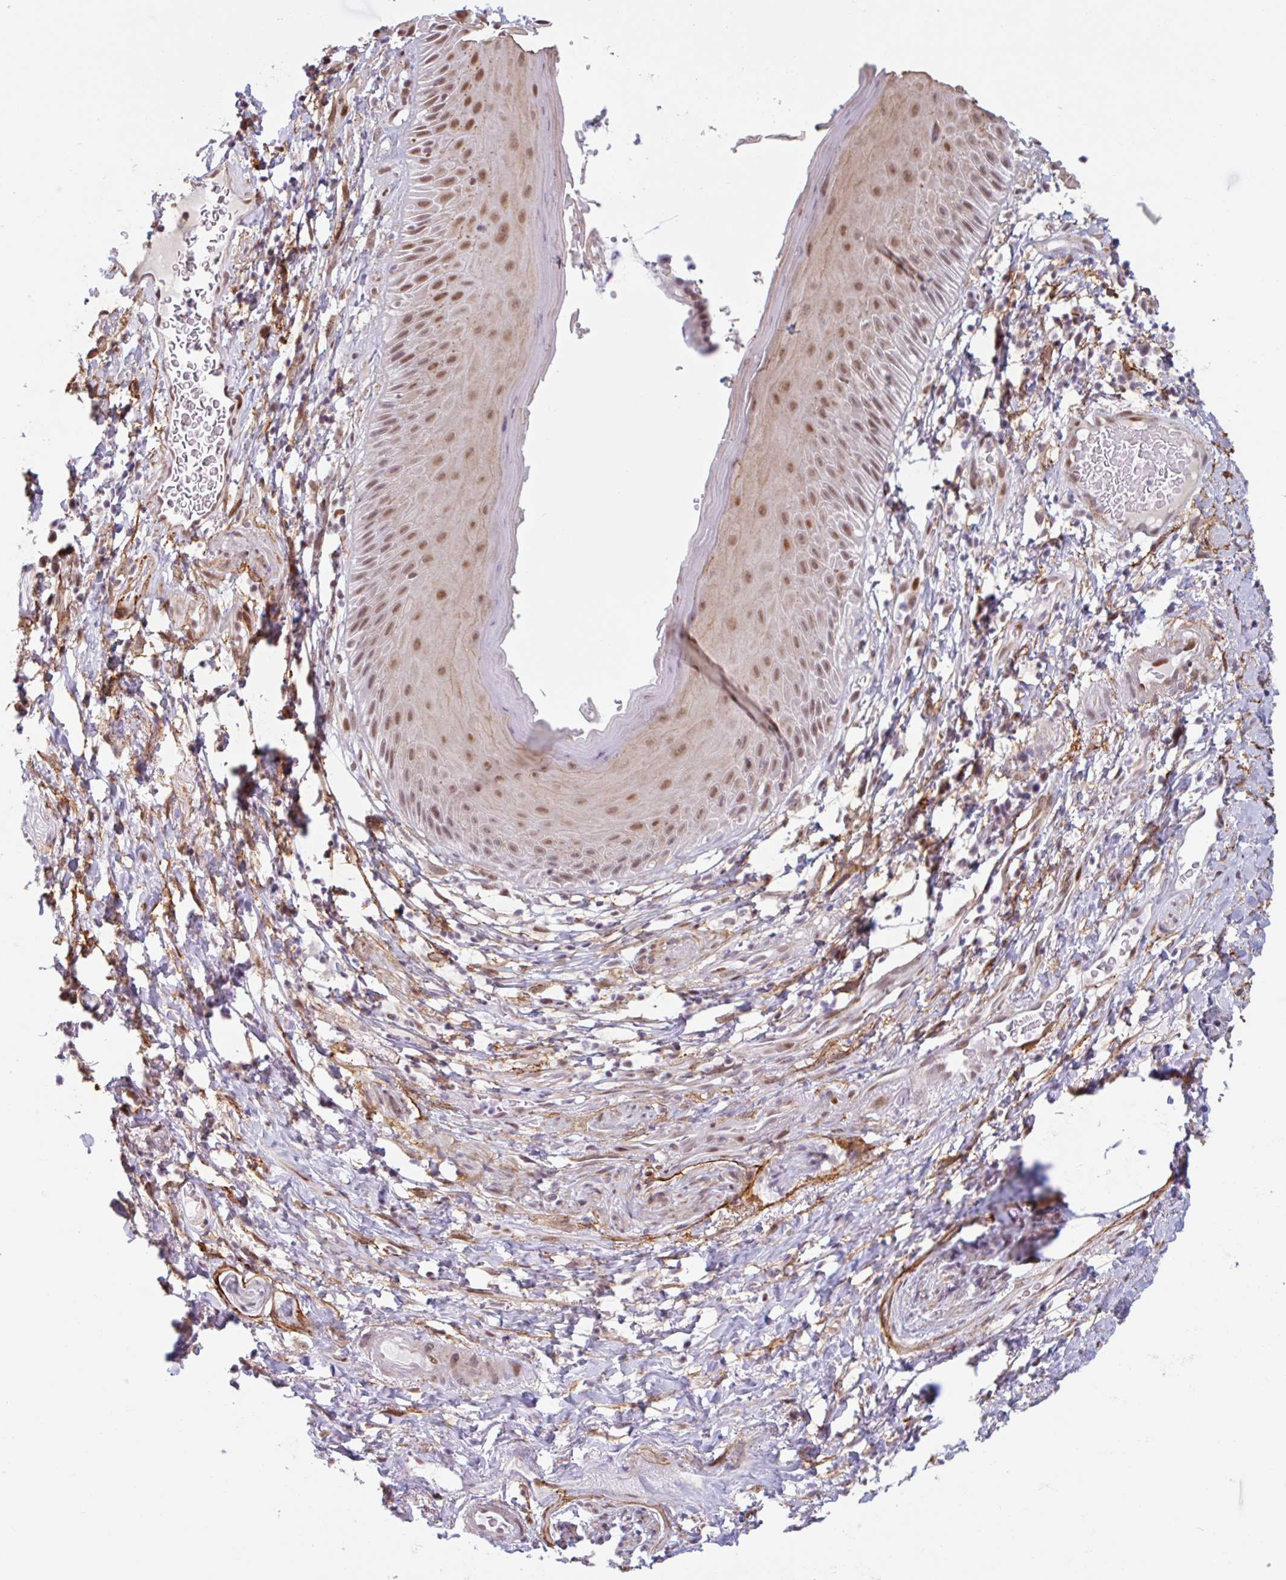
{"staining": {"intensity": "moderate", "quantity": "25%-75%", "location": "nuclear"}, "tissue": "skin", "cell_type": "Epidermal cells", "image_type": "normal", "snomed": [{"axis": "morphology", "description": "Normal tissue, NOS"}, {"axis": "topography", "description": "Anal"}], "caption": "Protein analysis of benign skin shows moderate nuclear positivity in approximately 25%-75% of epidermal cells. The staining was performed using DAB to visualize the protein expression in brown, while the nuclei were stained in blue with hematoxylin (Magnification: 20x).", "gene": "TMEM119", "patient": {"sex": "male", "age": 78}}